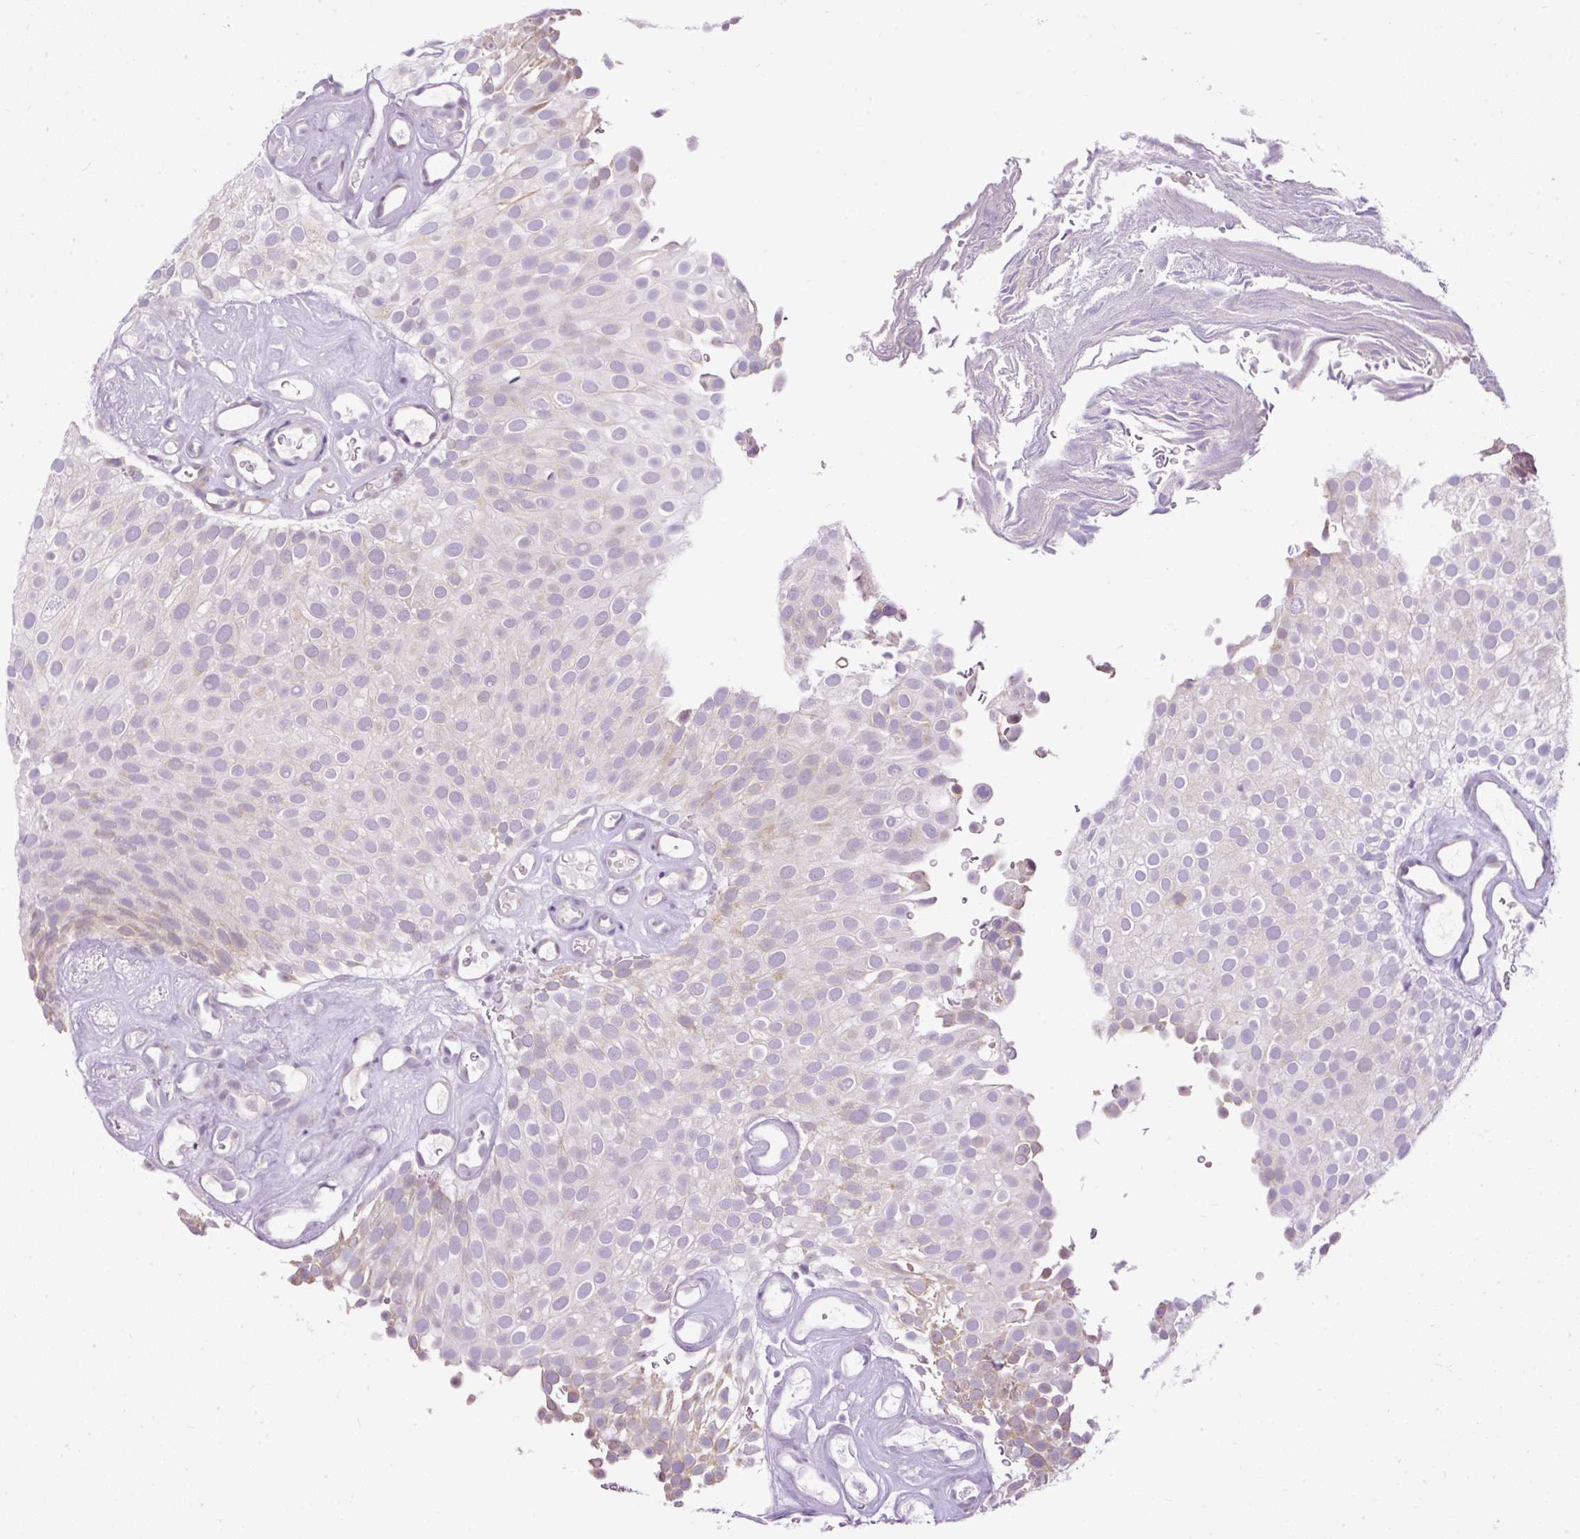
{"staining": {"intensity": "weak", "quantity": "<25%", "location": "cytoplasmic/membranous"}, "tissue": "urothelial cancer", "cell_type": "Tumor cells", "image_type": "cancer", "snomed": [{"axis": "morphology", "description": "Urothelial carcinoma, Low grade"}, {"axis": "topography", "description": "Urinary bladder"}], "caption": "Histopathology image shows no protein positivity in tumor cells of urothelial carcinoma (low-grade) tissue.", "gene": "FMC1", "patient": {"sex": "male", "age": 78}}